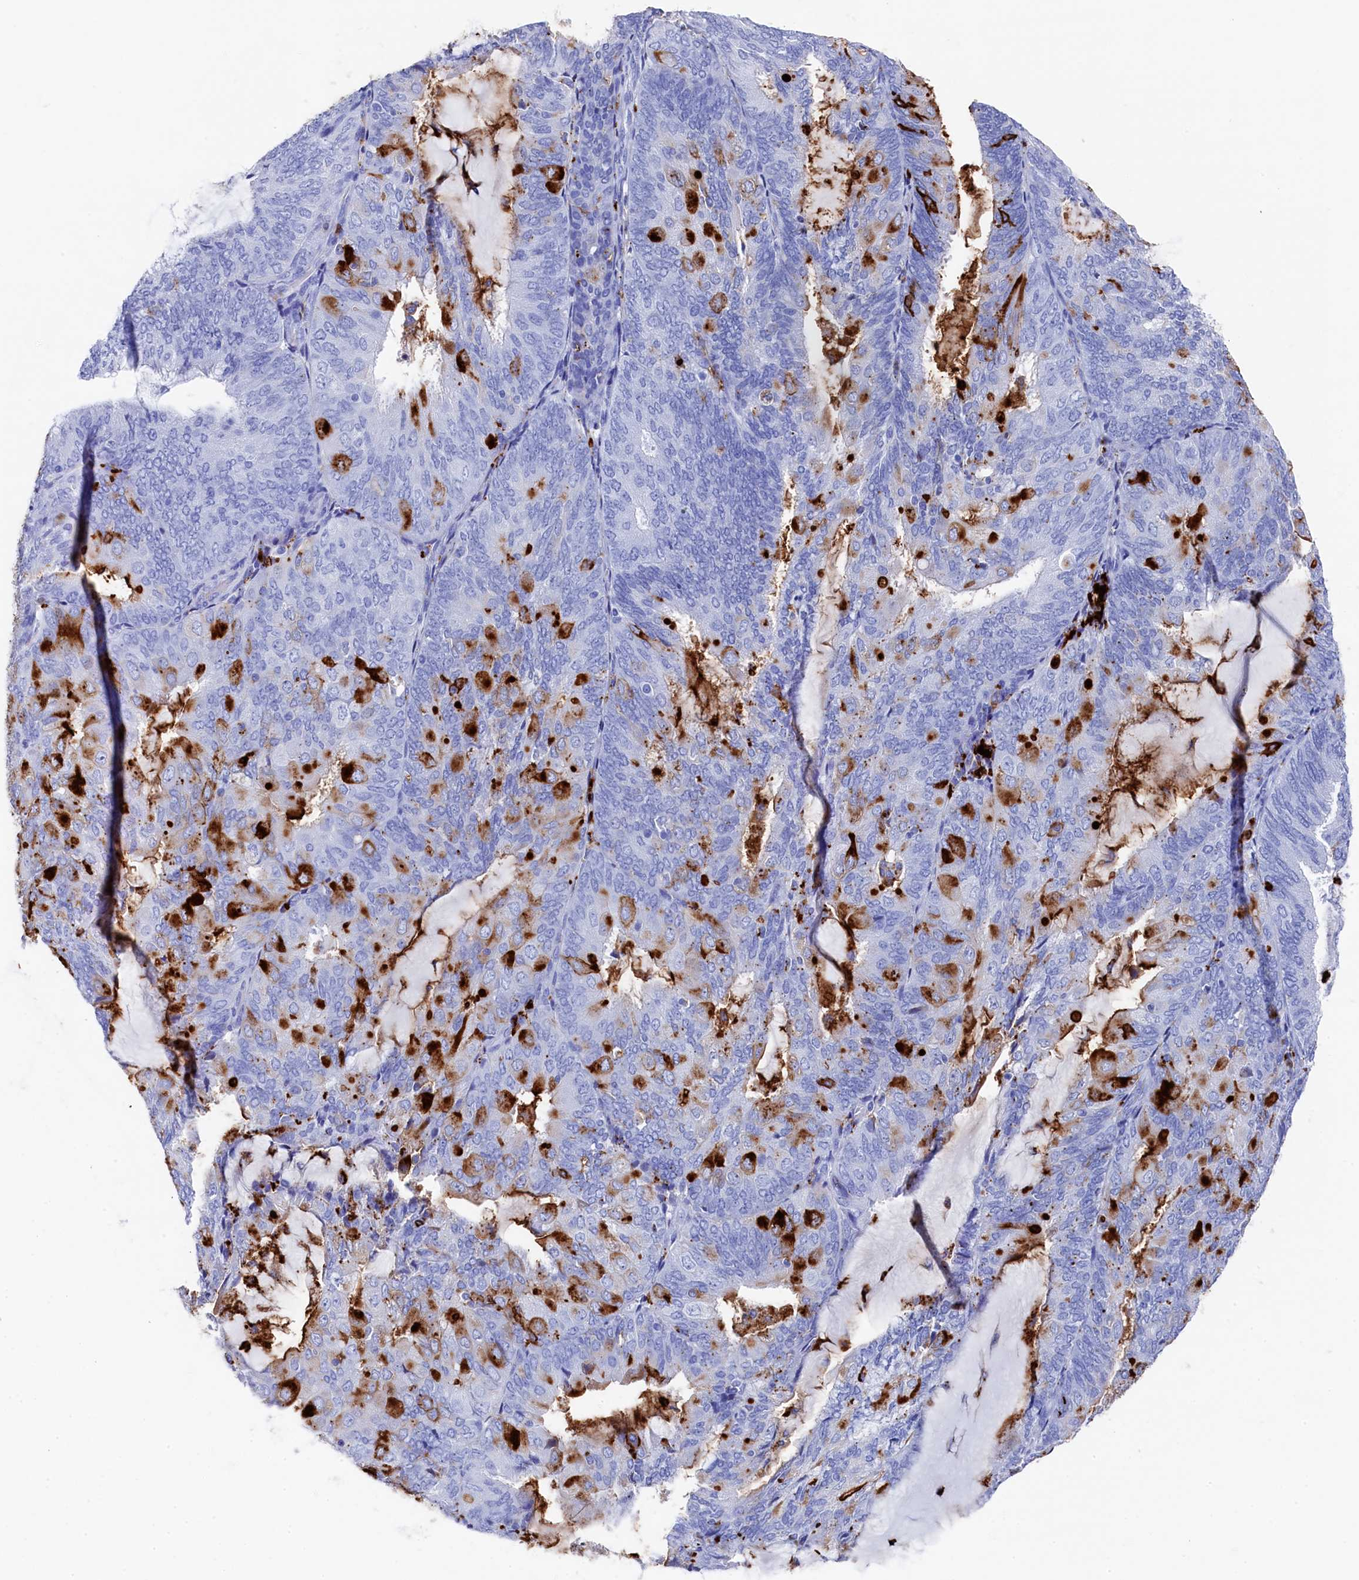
{"staining": {"intensity": "negative", "quantity": "none", "location": "none"}, "tissue": "endometrial cancer", "cell_type": "Tumor cells", "image_type": "cancer", "snomed": [{"axis": "morphology", "description": "Adenocarcinoma, NOS"}, {"axis": "topography", "description": "Endometrium"}], "caption": "The histopathology image shows no staining of tumor cells in endometrial adenocarcinoma.", "gene": "PLAC8", "patient": {"sex": "female", "age": 81}}